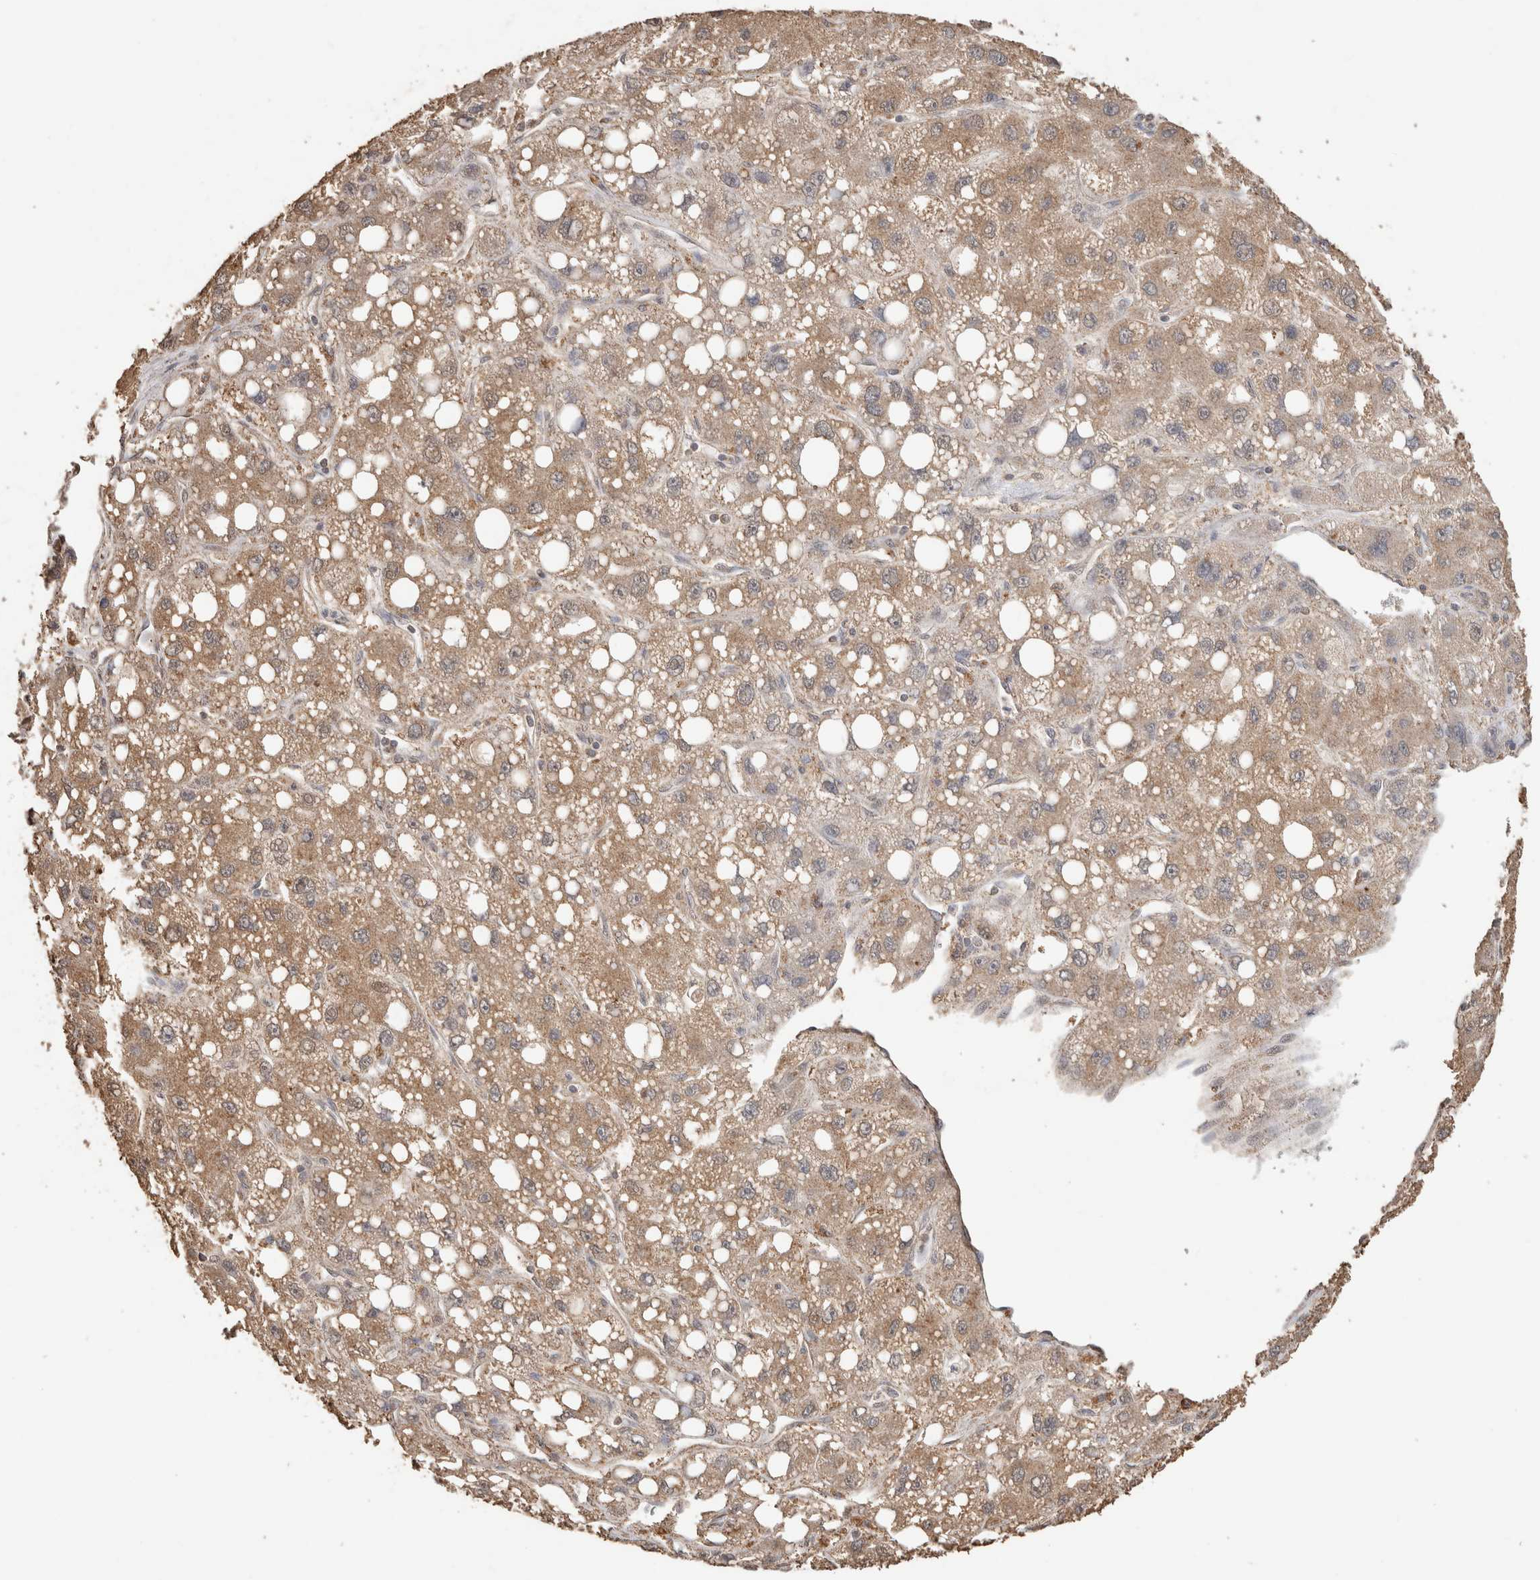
{"staining": {"intensity": "moderate", "quantity": ">75%", "location": "cytoplasmic/membranous"}, "tissue": "liver cancer", "cell_type": "Tumor cells", "image_type": "cancer", "snomed": [{"axis": "morphology", "description": "Carcinoma, Hepatocellular, NOS"}, {"axis": "topography", "description": "Liver"}], "caption": "A medium amount of moderate cytoplasmic/membranous staining is appreciated in about >75% of tumor cells in hepatocellular carcinoma (liver) tissue. (IHC, brightfield microscopy, high magnification).", "gene": "CX3CL1", "patient": {"sex": "male", "age": 55}}